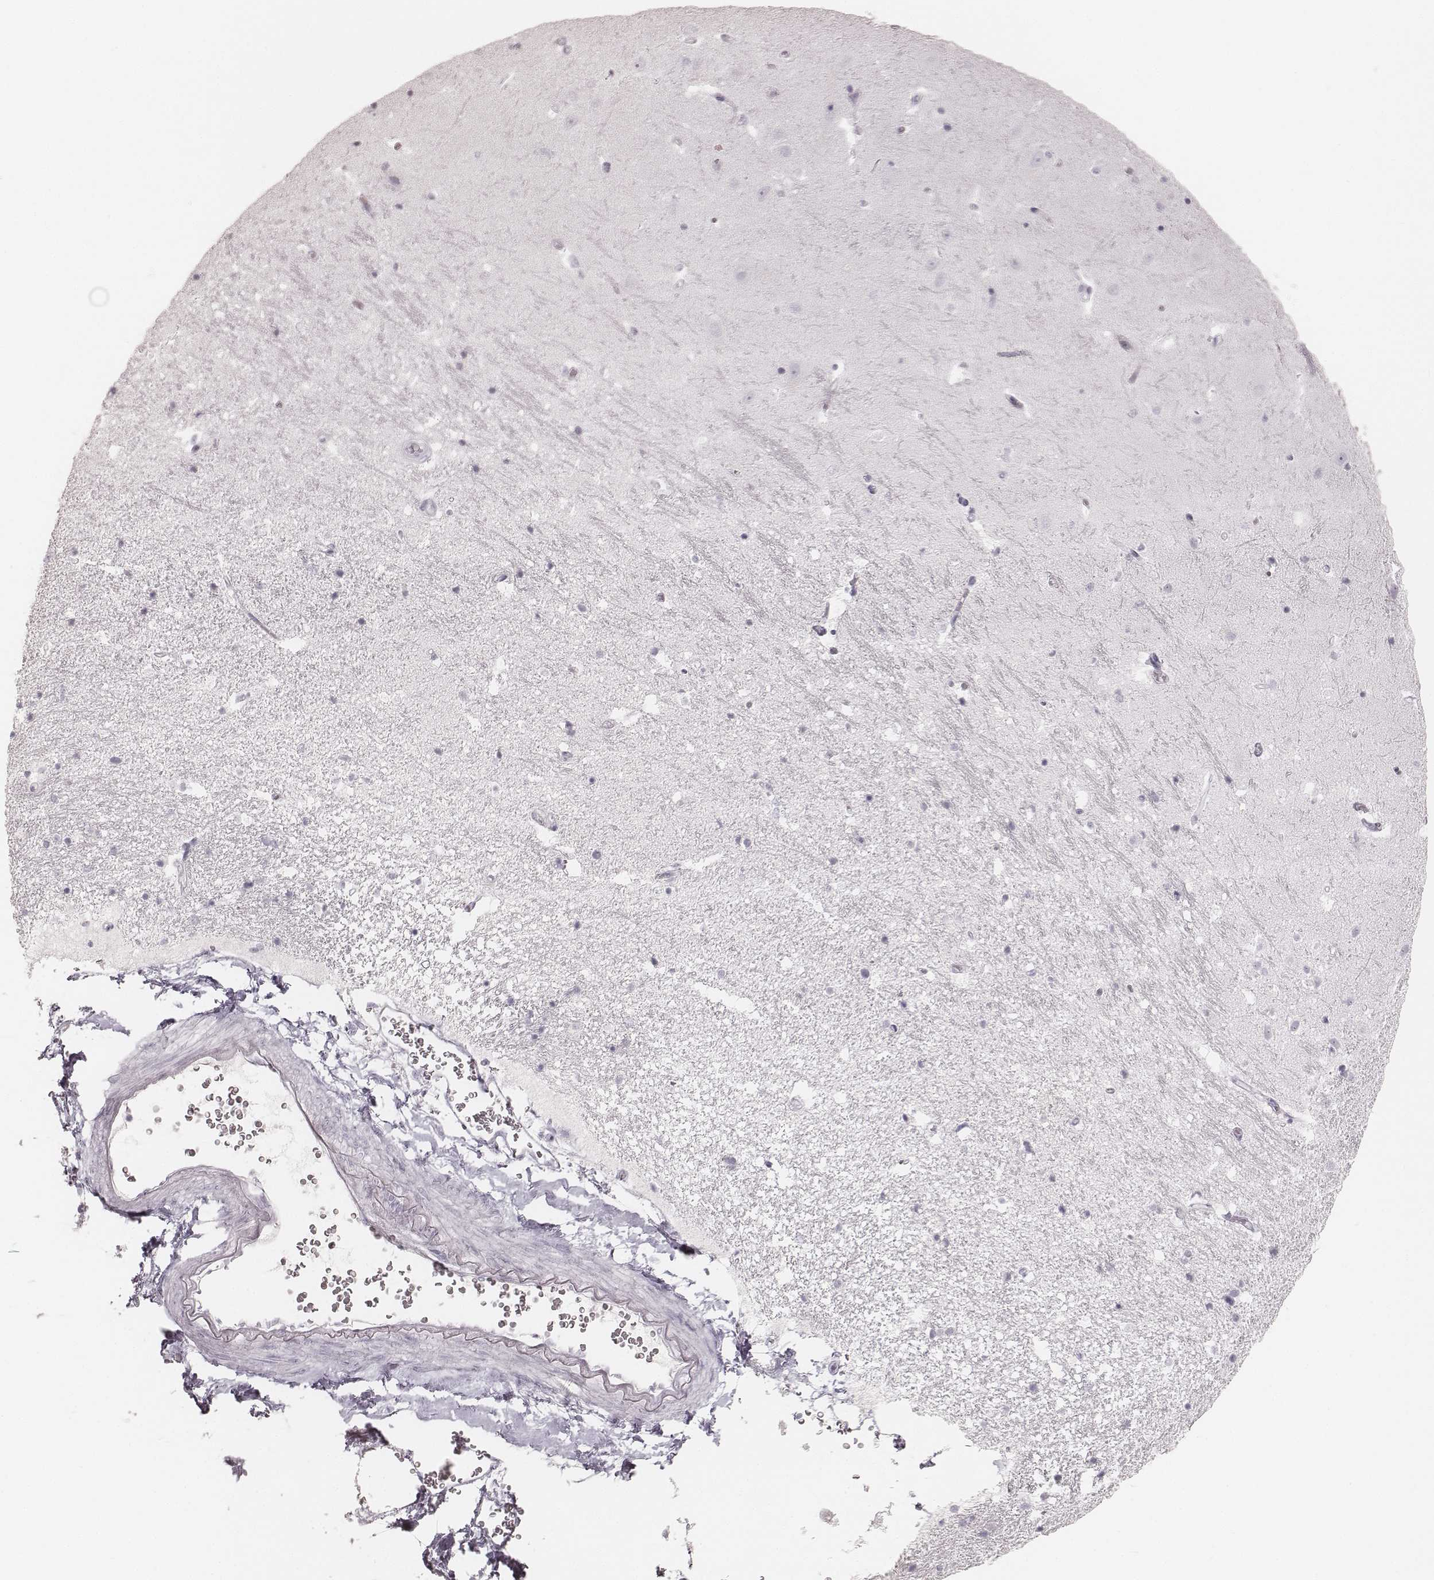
{"staining": {"intensity": "negative", "quantity": "none", "location": "none"}, "tissue": "hippocampus", "cell_type": "Glial cells", "image_type": "normal", "snomed": [{"axis": "morphology", "description": "Normal tissue, NOS"}, {"axis": "topography", "description": "Hippocampus"}], "caption": "Glial cells show no significant expression in unremarkable hippocampus.", "gene": "KRT31", "patient": {"sex": "male", "age": 44}}